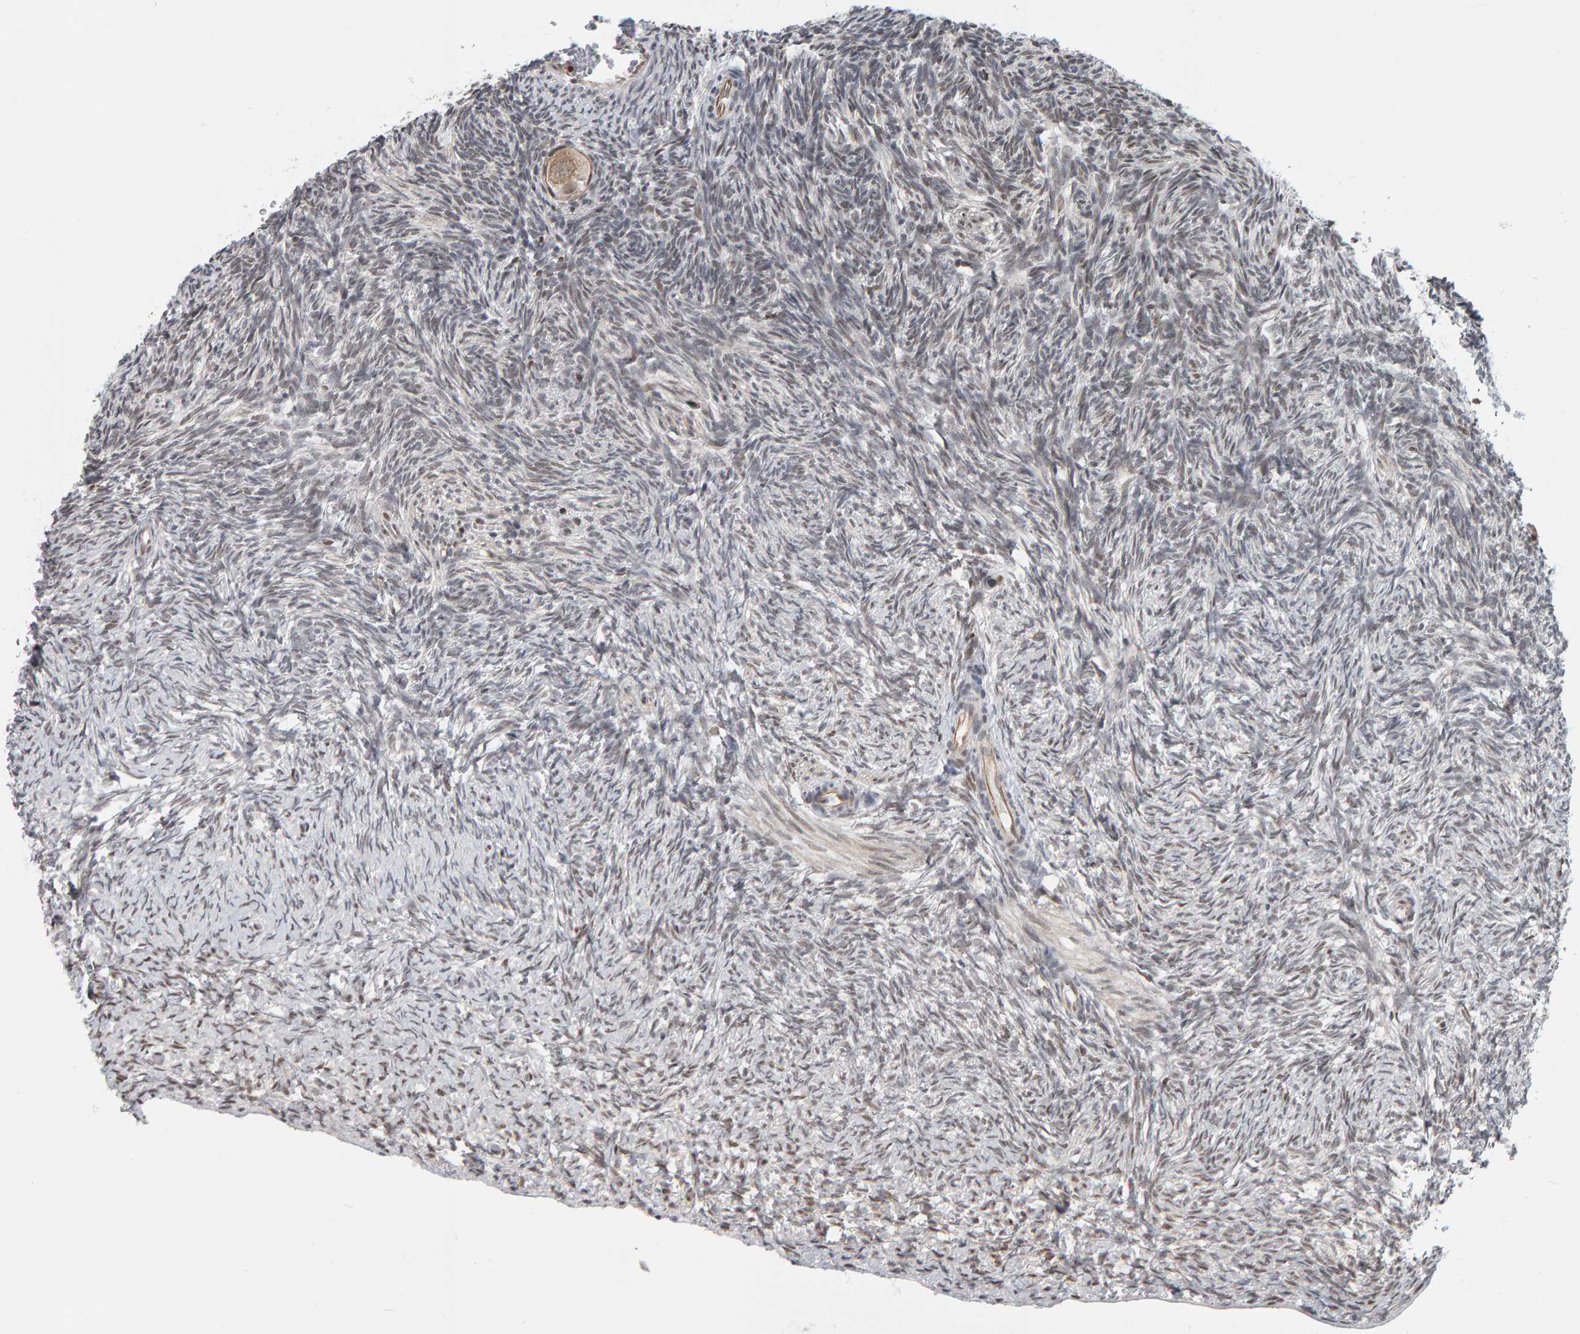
{"staining": {"intensity": "weak", "quantity": ">75%", "location": "cytoplasmic/membranous,nuclear"}, "tissue": "ovary", "cell_type": "Follicle cells", "image_type": "normal", "snomed": [{"axis": "morphology", "description": "Normal tissue, NOS"}, {"axis": "topography", "description": "Ovary"}], "caption": "About >75% of follicle cells in normal human ovary show weak cytoplasmic/membranous,nuclear protein expression as visualized by brown immunohistochemical staining.", "gene": "ATF7IP", "patient": {"sex": "female", "age": 34}}